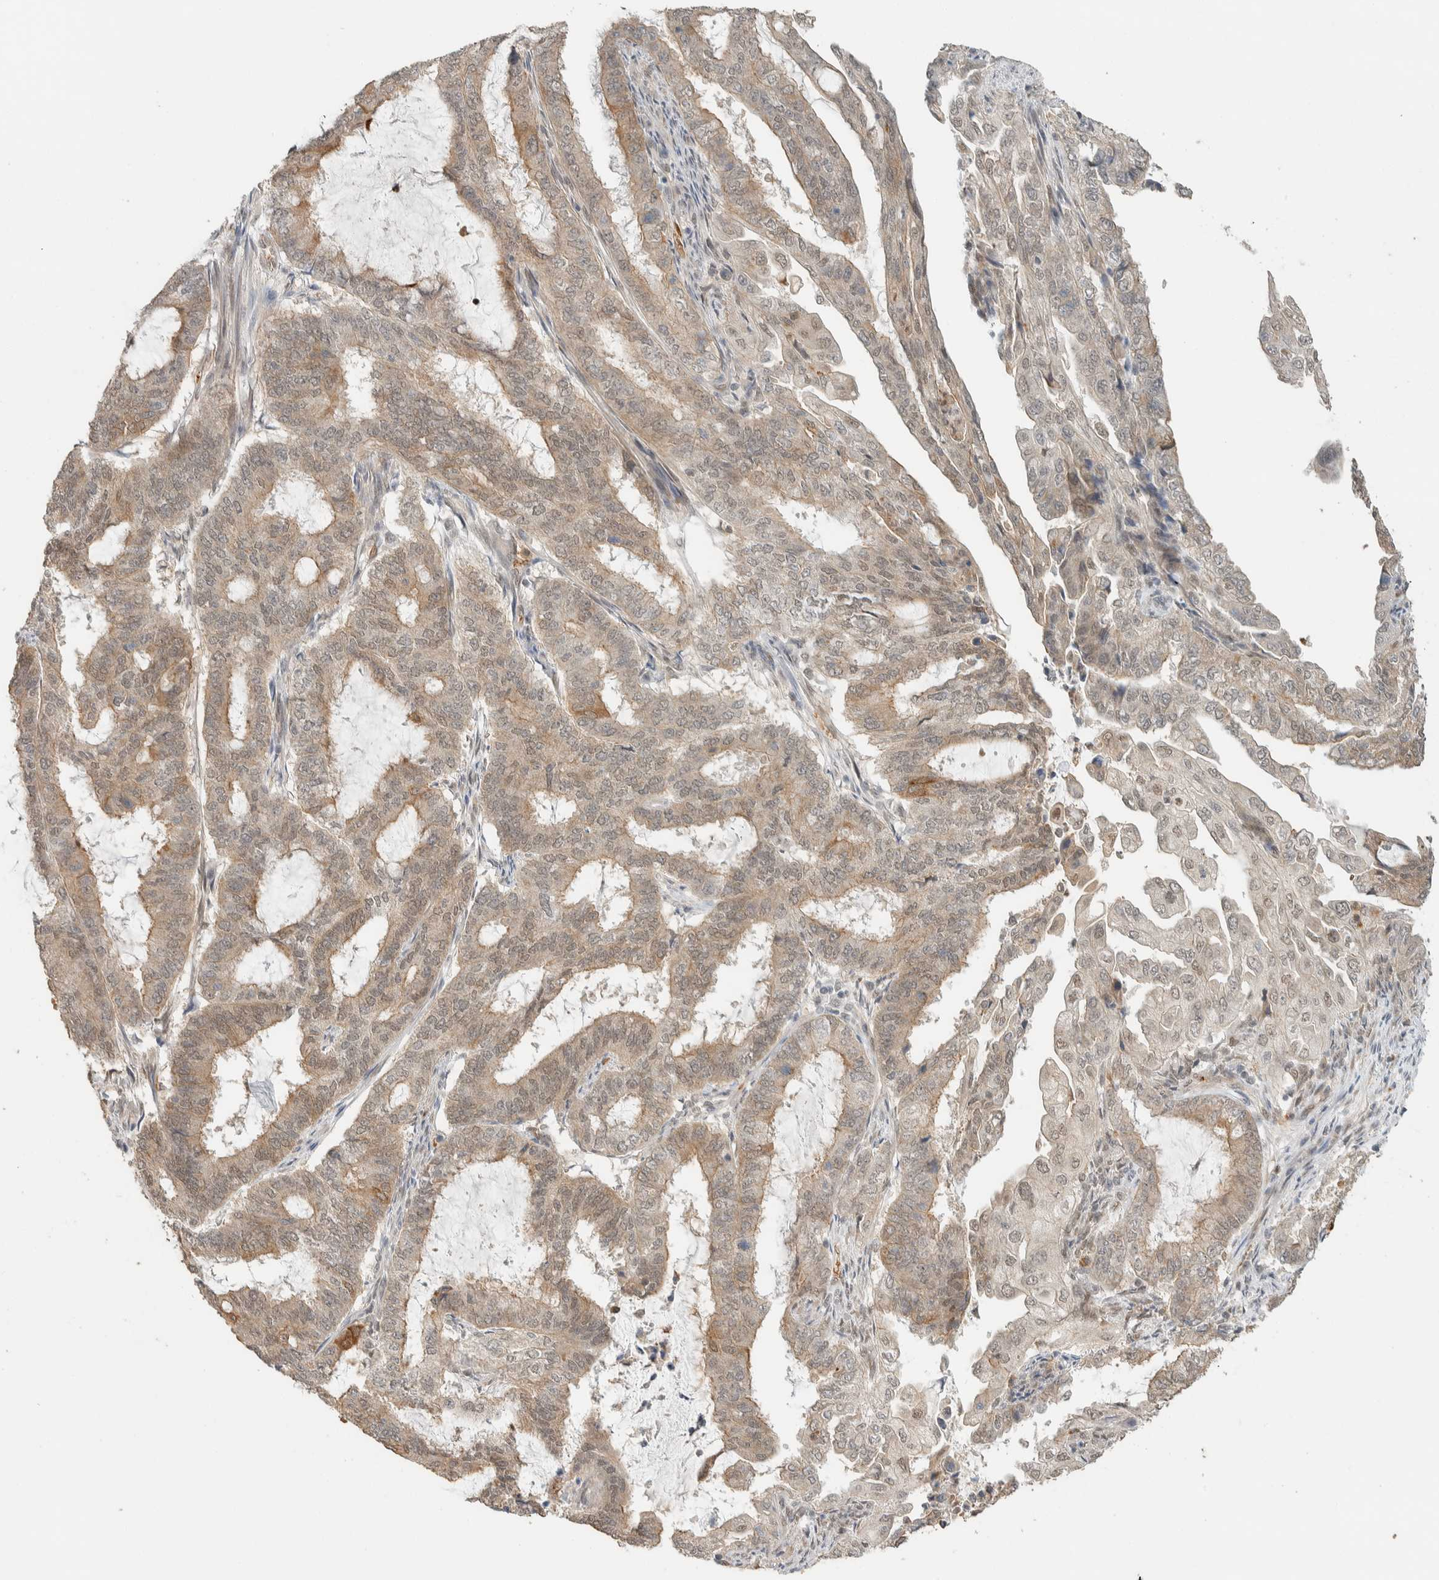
{"staining": {"intensity": "weak", "quantity": ">75%", "location": "cytoplasmic/membranous,nuclear"}, "tissue": "endometrial cancer", "cell_type": "Tumor cells", "image_type": "cancer", "snomed": [{"axis": "morphology", "description": "Adenocarcinoma, NOS"}, {"axis": "topography", "description": "Endometrium"}], "caption": "Immunohistochemistry image of neoplastic tissue: human endometrial adenocarcinoma stained using IHC displays low levels of weak protein expression localized specifically in the cytoplasmic/membranous and nuclear of tumor cells, appearing as a cytoplasmic/membranous and nuclear brown color.", "gene": "ZBTB2", "patient": {"sex": "female", "age": 51}}